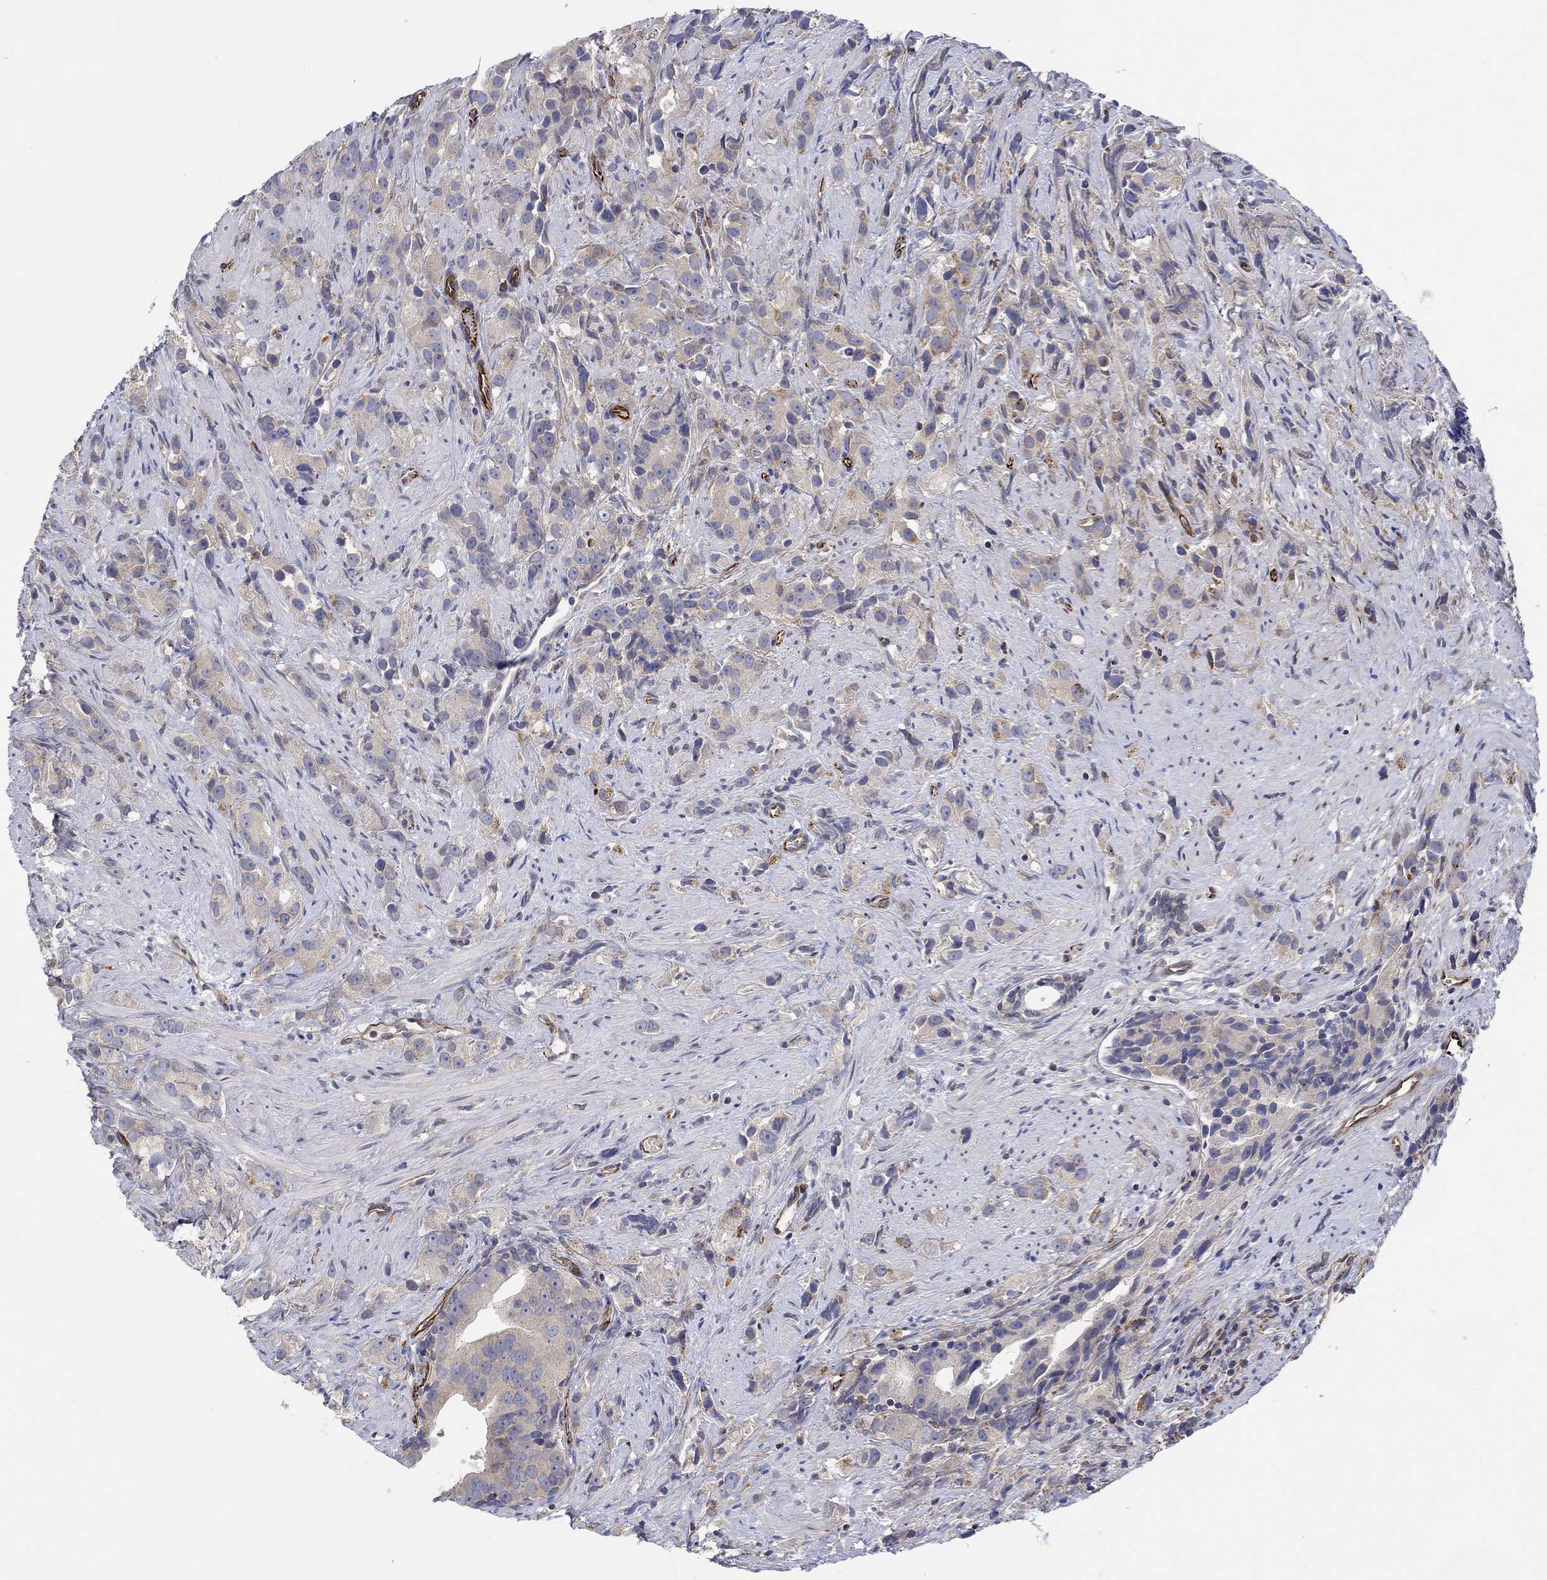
{"staining": {"intensity": "weak", "quantity": "<25%", "location": "cytoplasmic/membranous"}, "tissue": "prostate cancer", "cell_type": "Tumor cells", "image_type": "cancer", "snomed": [{"axis": "morphology", "description": "Adenocarcinoma, High grade"}, {"axis": "topography", "description": "Prostate"}], "caption": "Tumor cells are negative for protein expression in human adenocarcinoma (high-grade) (prostate).", "gene": "CAMK1D", "patient": {"sex": "male", "age": 90}}